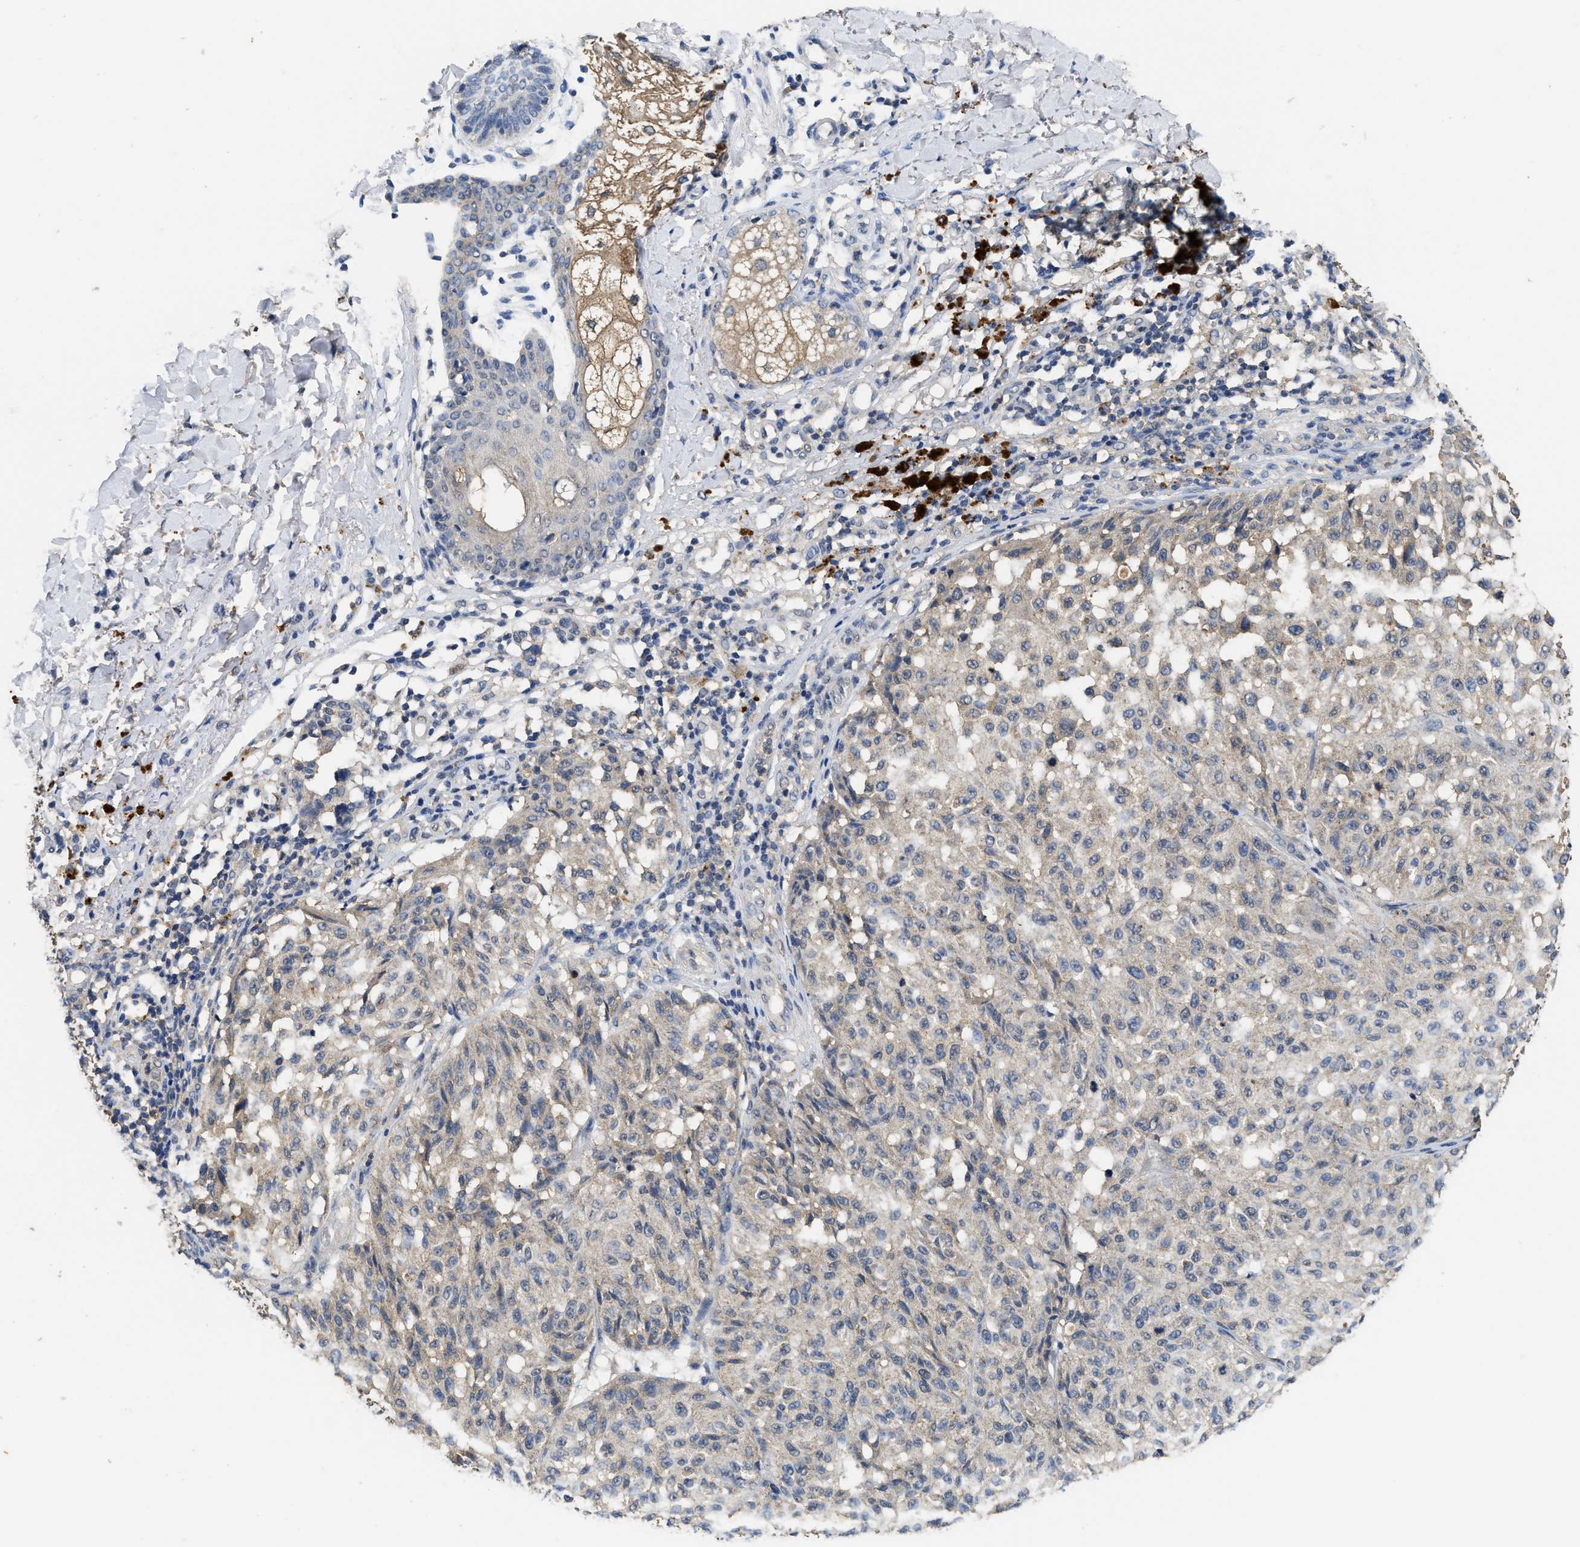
{"staining": {"intensity": "negative", "quantity": "none", "location": "none"}, "tissue": "melanoma", "cell_type": "Tumor cells", "image_type": "cancer", "snomed": [{"axis": "morphology", "description": "Malignant melanoma, NOS"}, {"axis": "topography", "description": "Skin"}], "caption": "Protein analysis of malignant melanoma shows no significant expression in tumor cells. (Brightfield microscopy of DAB (3,3'-diaminobenzidine) IHC at high magnification).", "gene": "CTNNA1", "patient": {"sex": "female", "age": 46}}